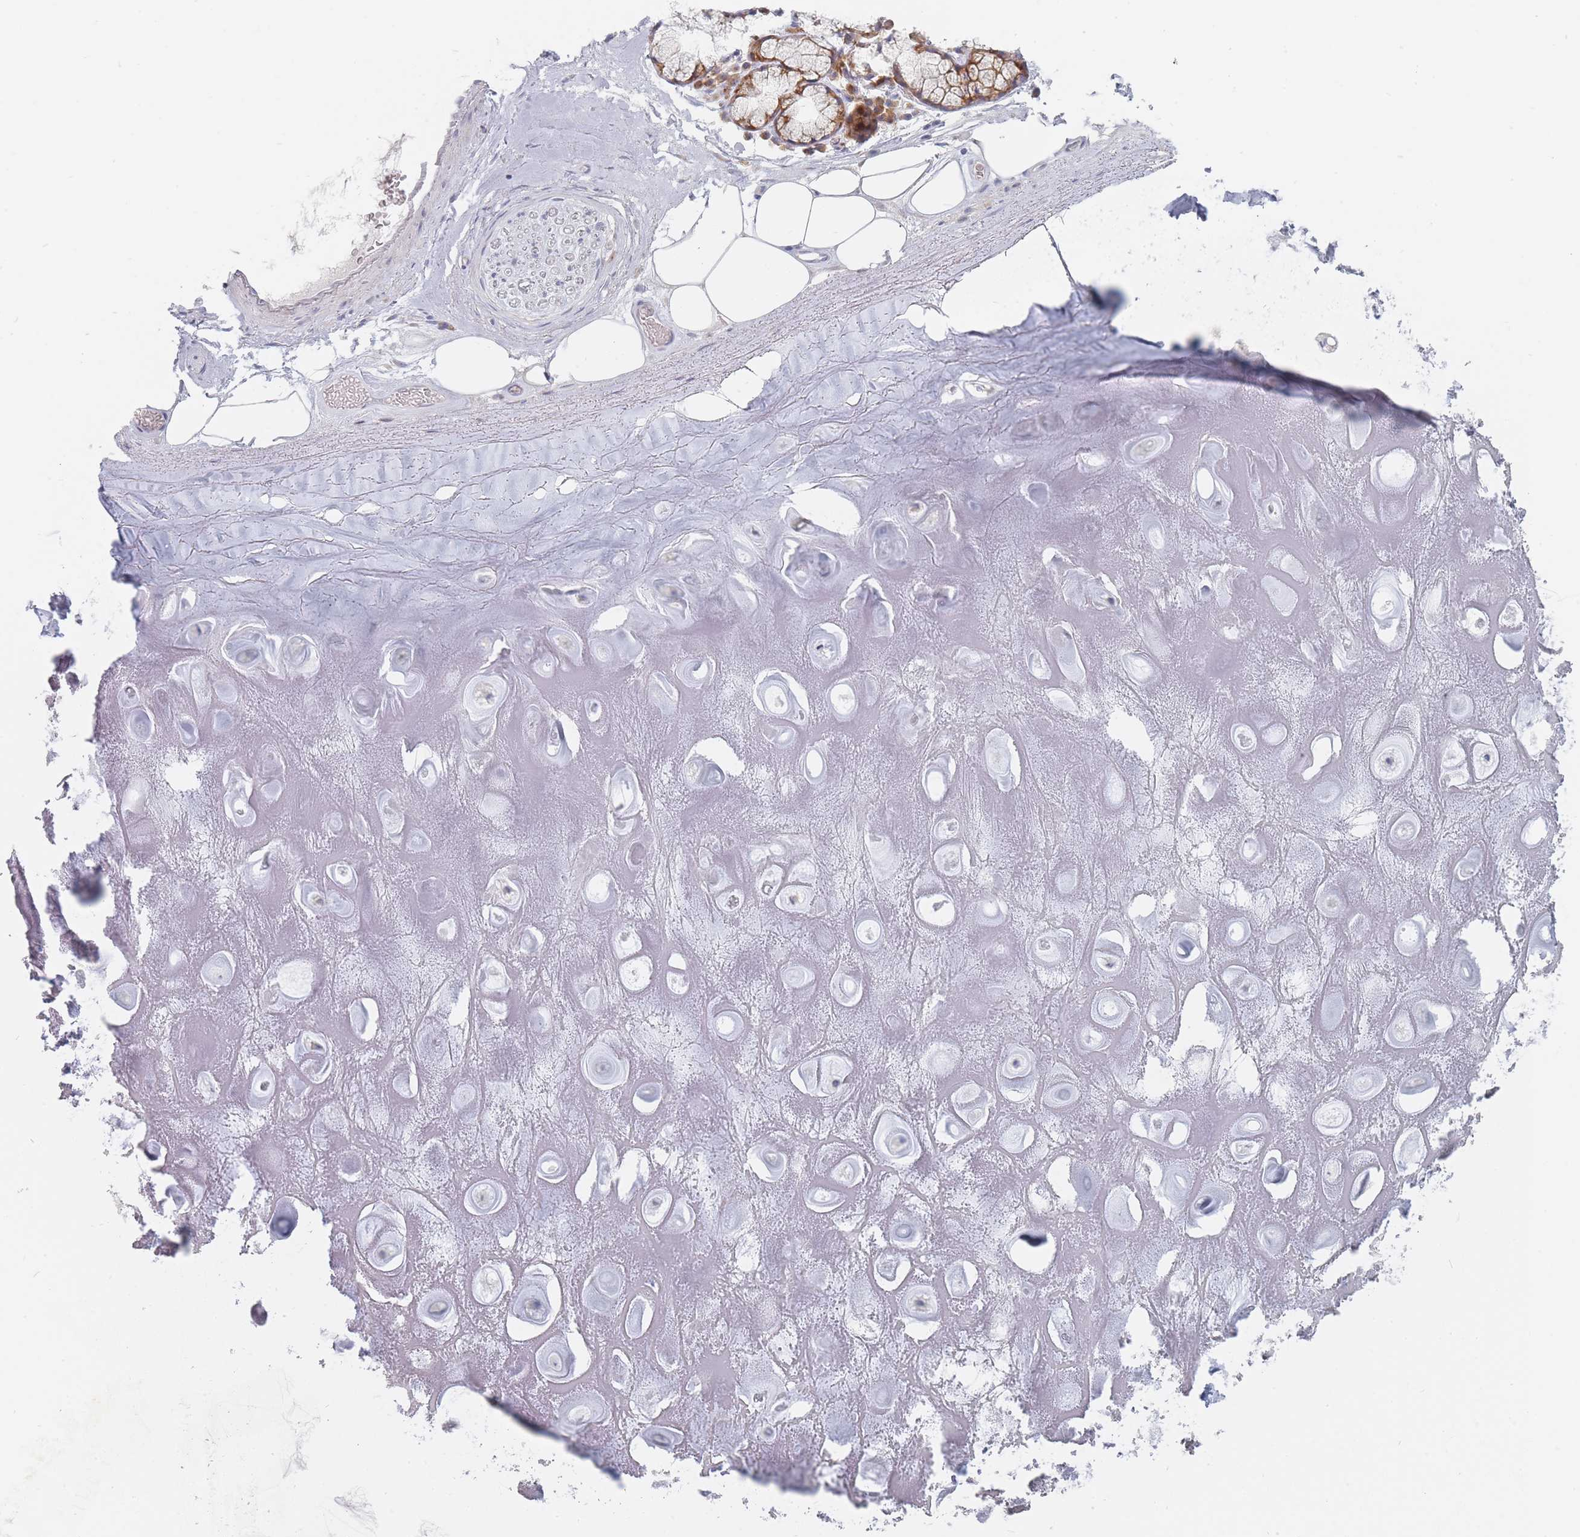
{"staining": {"intensity": "negative", "quantity": "none", "location": "none"}, "tissue": "adipose tissue", "cell_type": "Adipocytes", "image_type": "normal", "snomed": [{"axis": "morphology", "description": "Normal tissue, NOS"}, {"axis": "topography", "description": "Cartilage tissue"}], "caption": "Immunohistochemistry micrograph of benign adipose tissue: adipose tissue stained with DAB reveals no significant protein staining in adipocytes.", "gene": "SPATS1", "patient": {"sex": "male", "age": 81}}